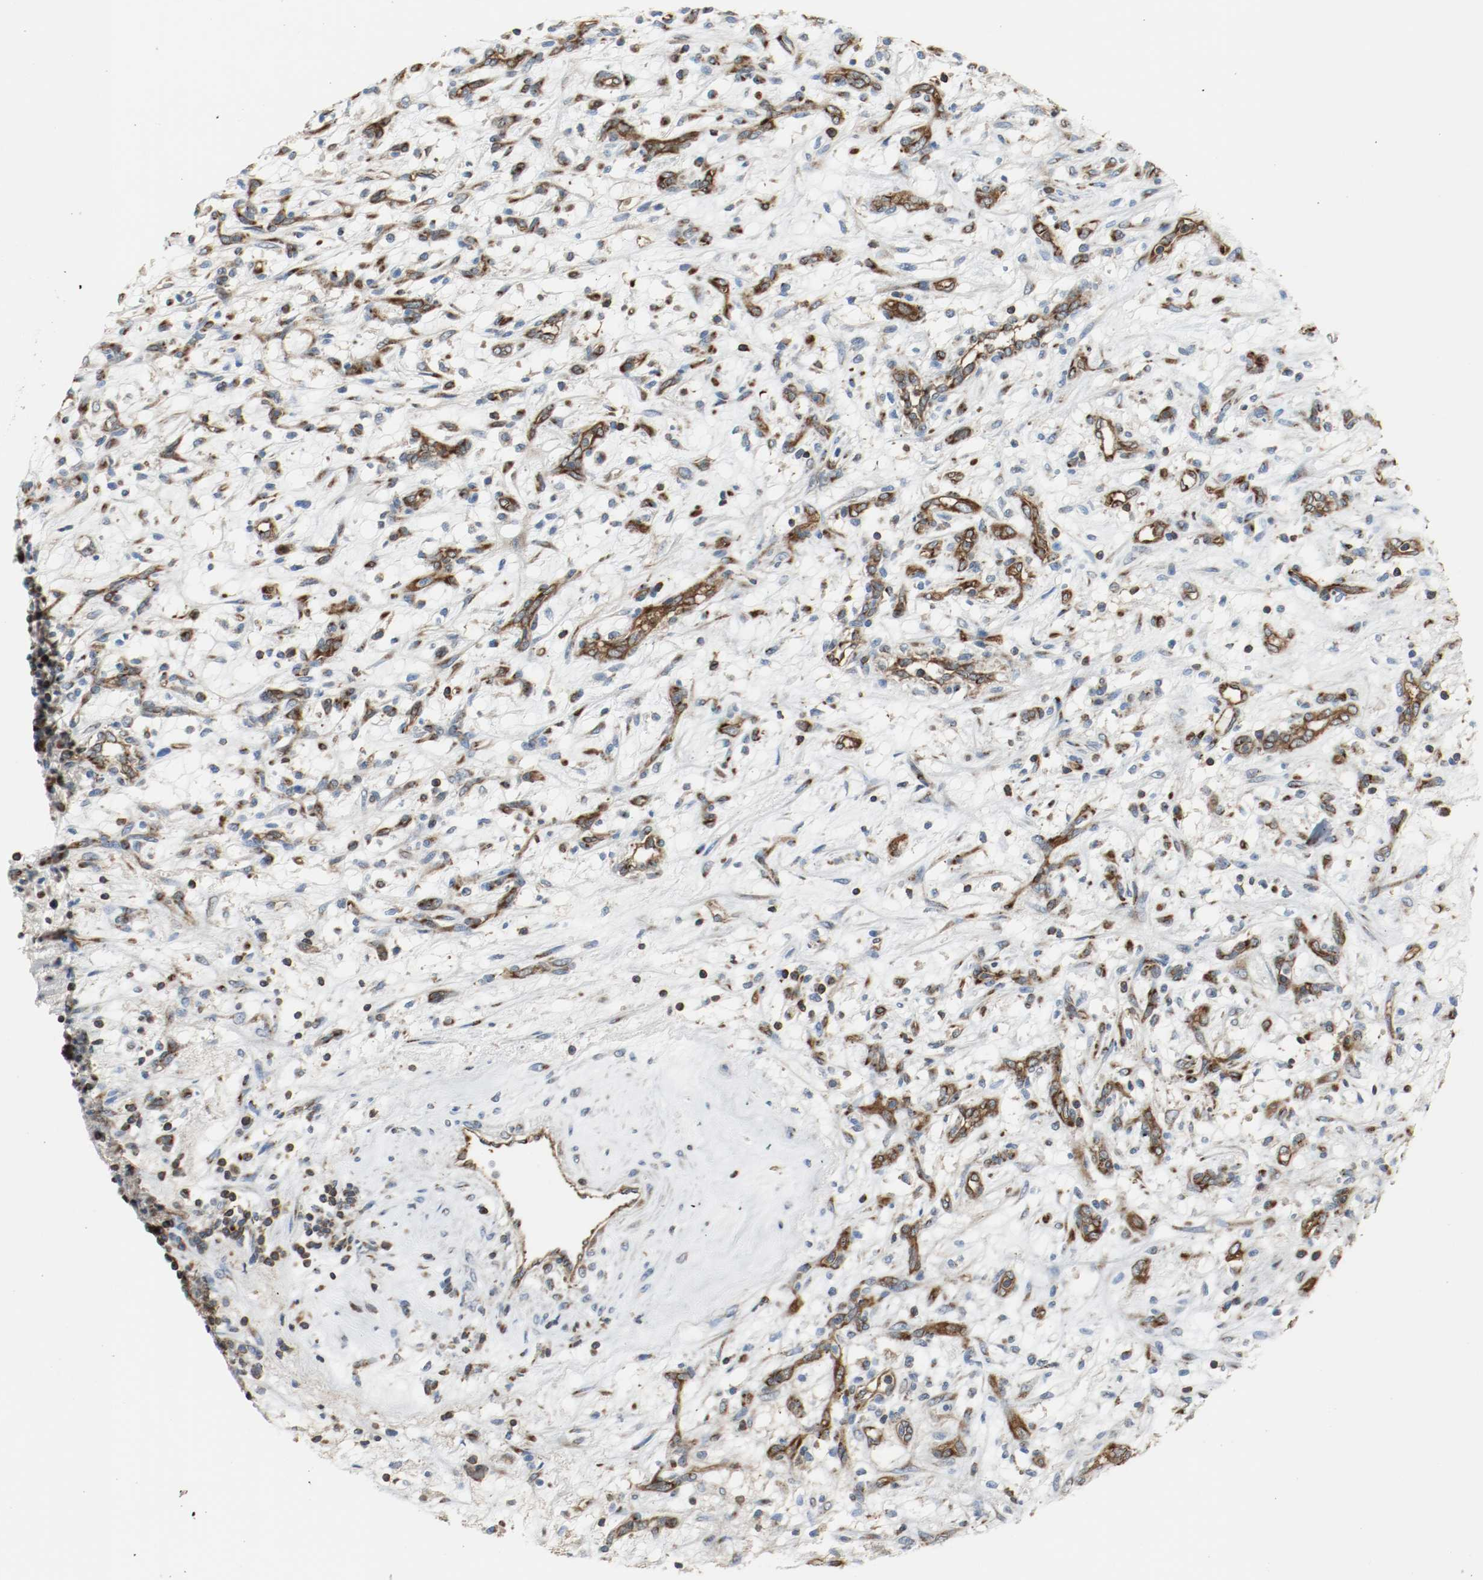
{"staining": {"intensity": "moderate", "quantity": "<25%", "location": "cytoplasmic/membranous"}, "tissue": "renal cancer", "cell_type": "Tumor cells", "image_type": "cancer", "snomed": [{"axis": "morphology", "description": "Adenocarcinoma, NOS"}, {"axis": "topography", "description": "Kidney"}], "caption": "Immunohistochemistry (IHC) of renal adenocarcinoma exhibits low levels of moderate cytoplasmic/membranous staining in about <25% of tumor cells.", "gene": "PLCG1", "patient": {"sex": "female", "age": 57}}